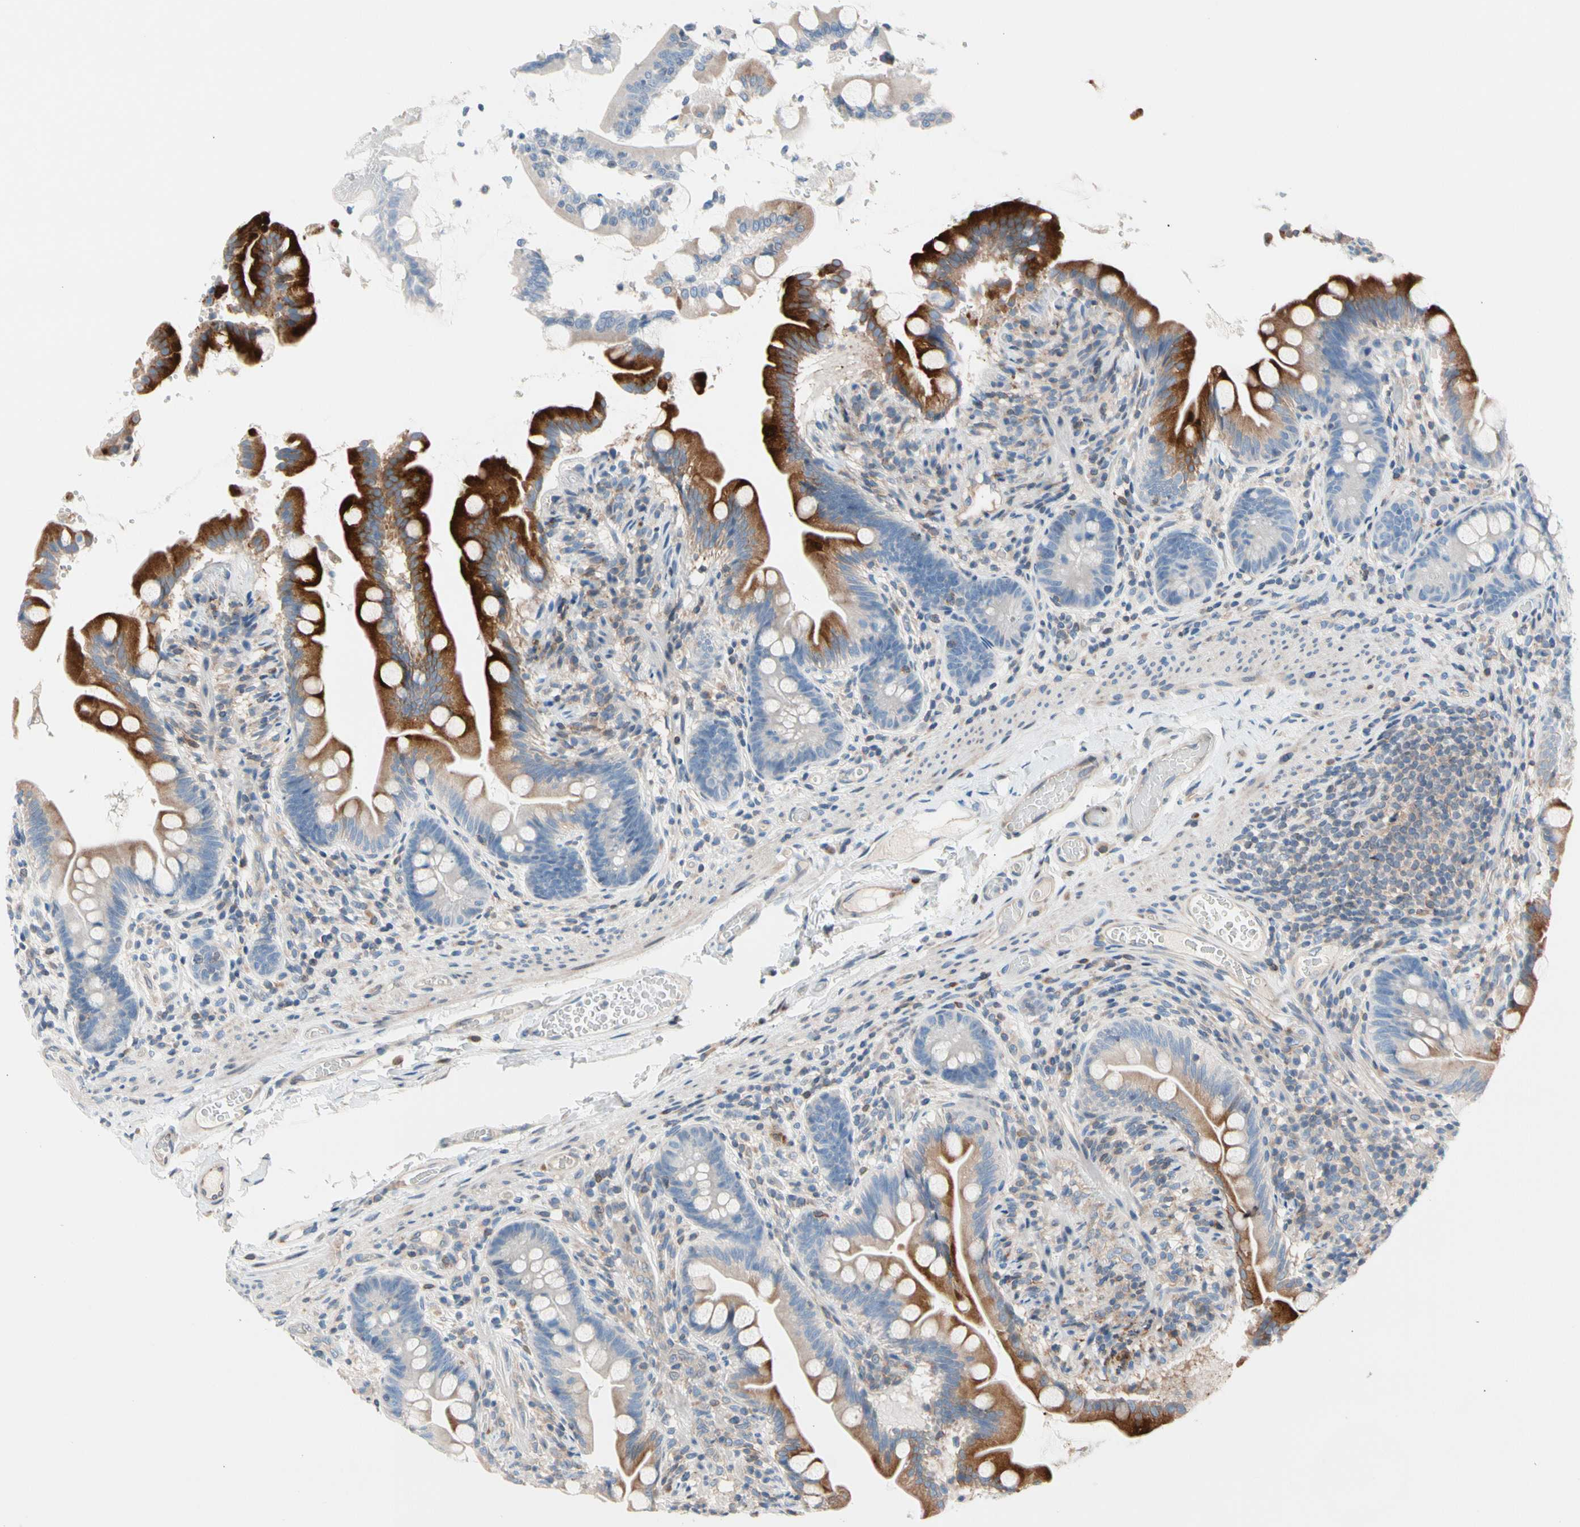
{"staining": {"intensity": "strong", "quantity": "25%-75%", "location": "cytoplasmic/membranous"}, "tissue": "small intestine", "cell_type": "Glandular cells", "image_type": "normal", "snomed": [{"axis": "morphology", "description": "Normal tissue, NOS"}, {"axis": "topography", "description": "Small intestine"}], "caption": "Benign small intestine reveals strong cytoplasmic/membranous staining in about 25%-75% of glandular cells, visualized by immunohistochemistry.", "gene": "MAP3K3", "patient": {"sex": "female", "age": 56}}